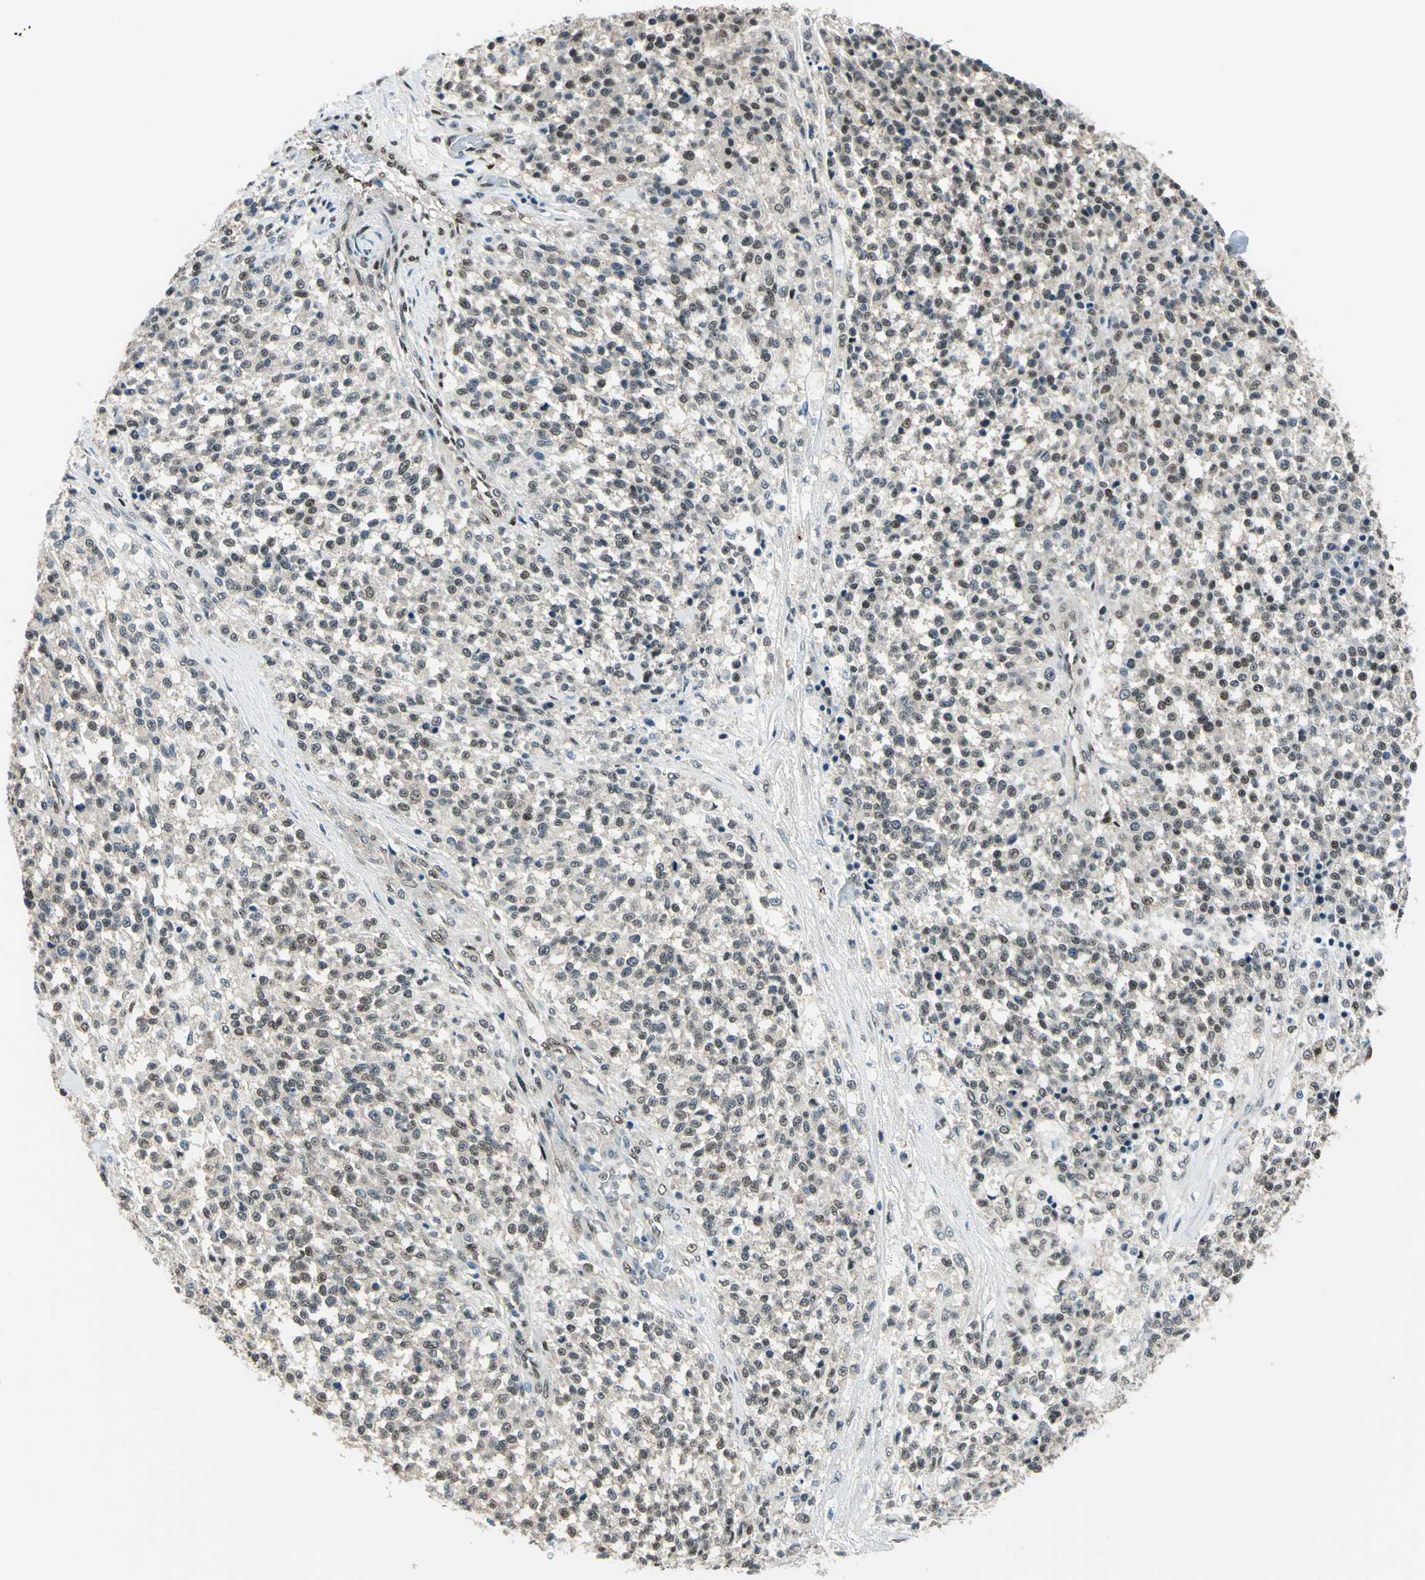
{"staining": {"intensity": "moderate", "quantity": ">75%", "location": "nuclear"}, "tissue": "testis cancer", "cell_type": "Tumor cells", "image_type": "cancer", "snomed": [{"axis": "morphology", "description": "Seminoma, NOS"}, {"axis": "topography", "description": "Testis"}], "caption": "There is medium levels of moderate nuclear positivity in tumor cells of testis cancer (seminoma), as demonstrated by immunohistochemical staining (brown color).", "gene": "NFIA", "patient": {"sex": "male", "age": 59}}